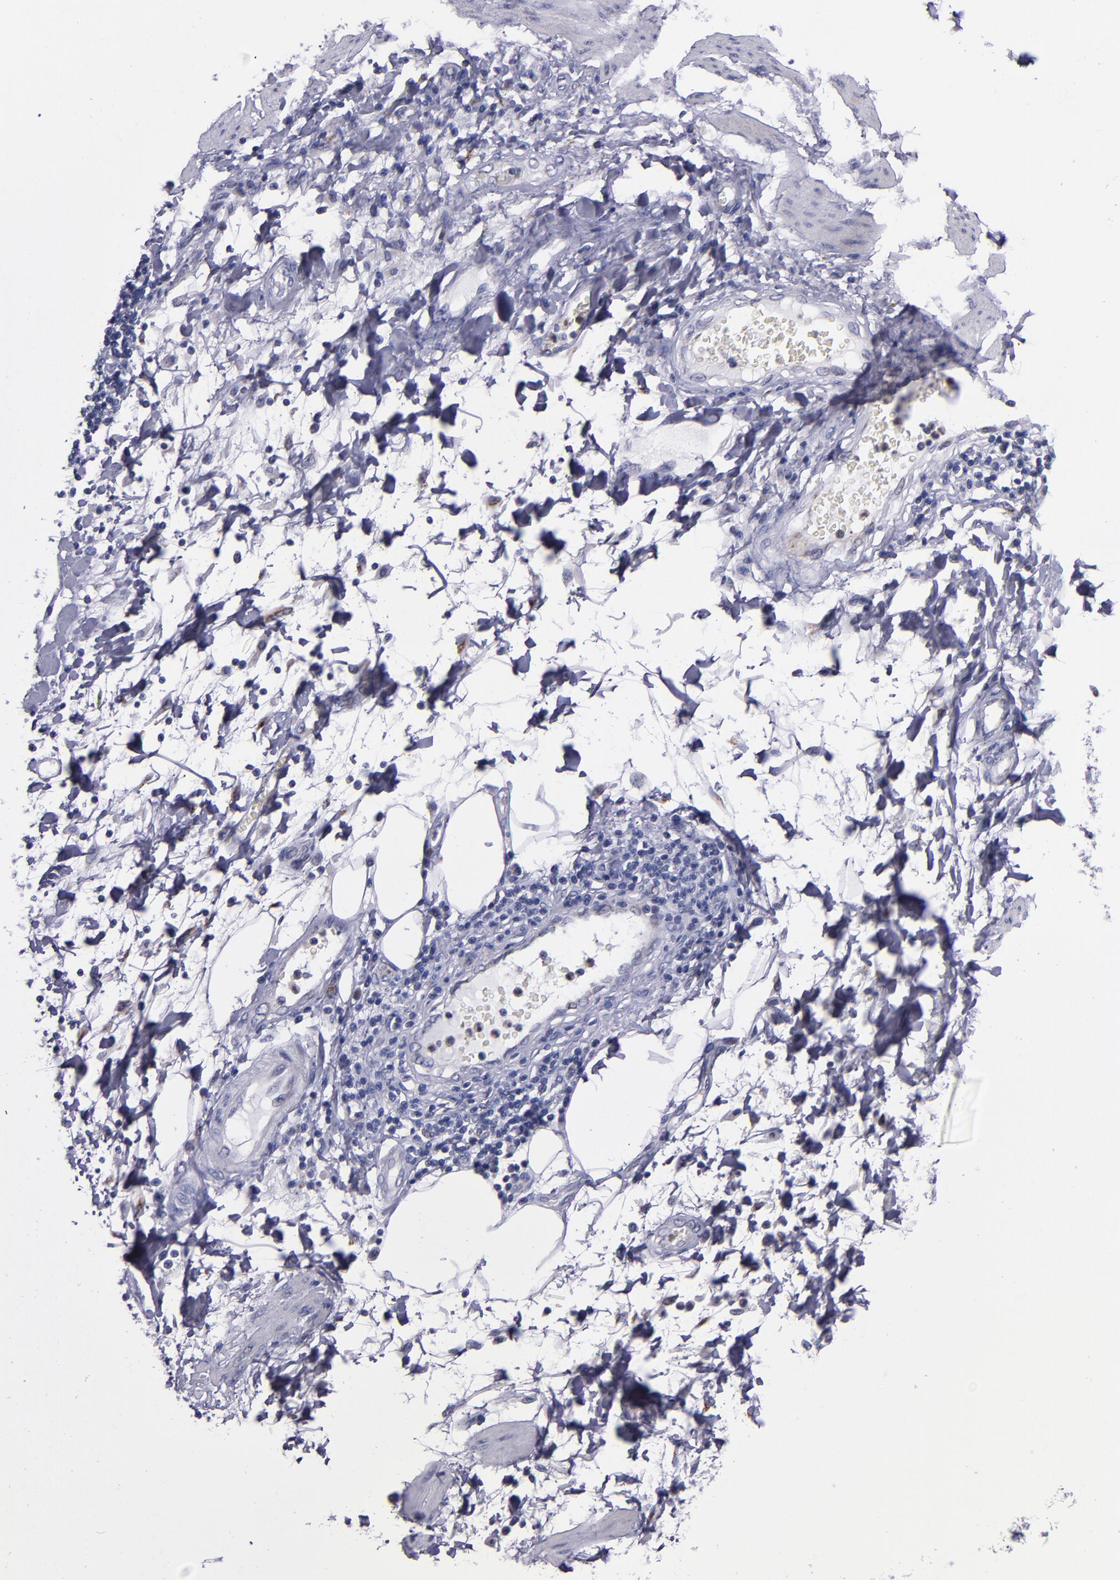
{"staining": {"intensity": "moderate", "quantity": "<25%", "location": "cytoplasmic/membranous"}, "tissue": "stomach cancer", "cell_type": "Tumor cells", "image_type": "cancer", "snomed": [{"axis": "morphology", "description": "Adenocarcinoma, NOS"}, {"axis": "topography", "description": "Pancreas"}, {"axis": "topography", "description": "Stomach, upper"}], "caption": "Immunohistochemical staining of human stomach adenocarcinoma reveals moderate cytoplasmic/membranous protein staining in approximately <25% of tumor cells.", "gene": "RAB41", "patient": {"sex": "male", "age": 77}}